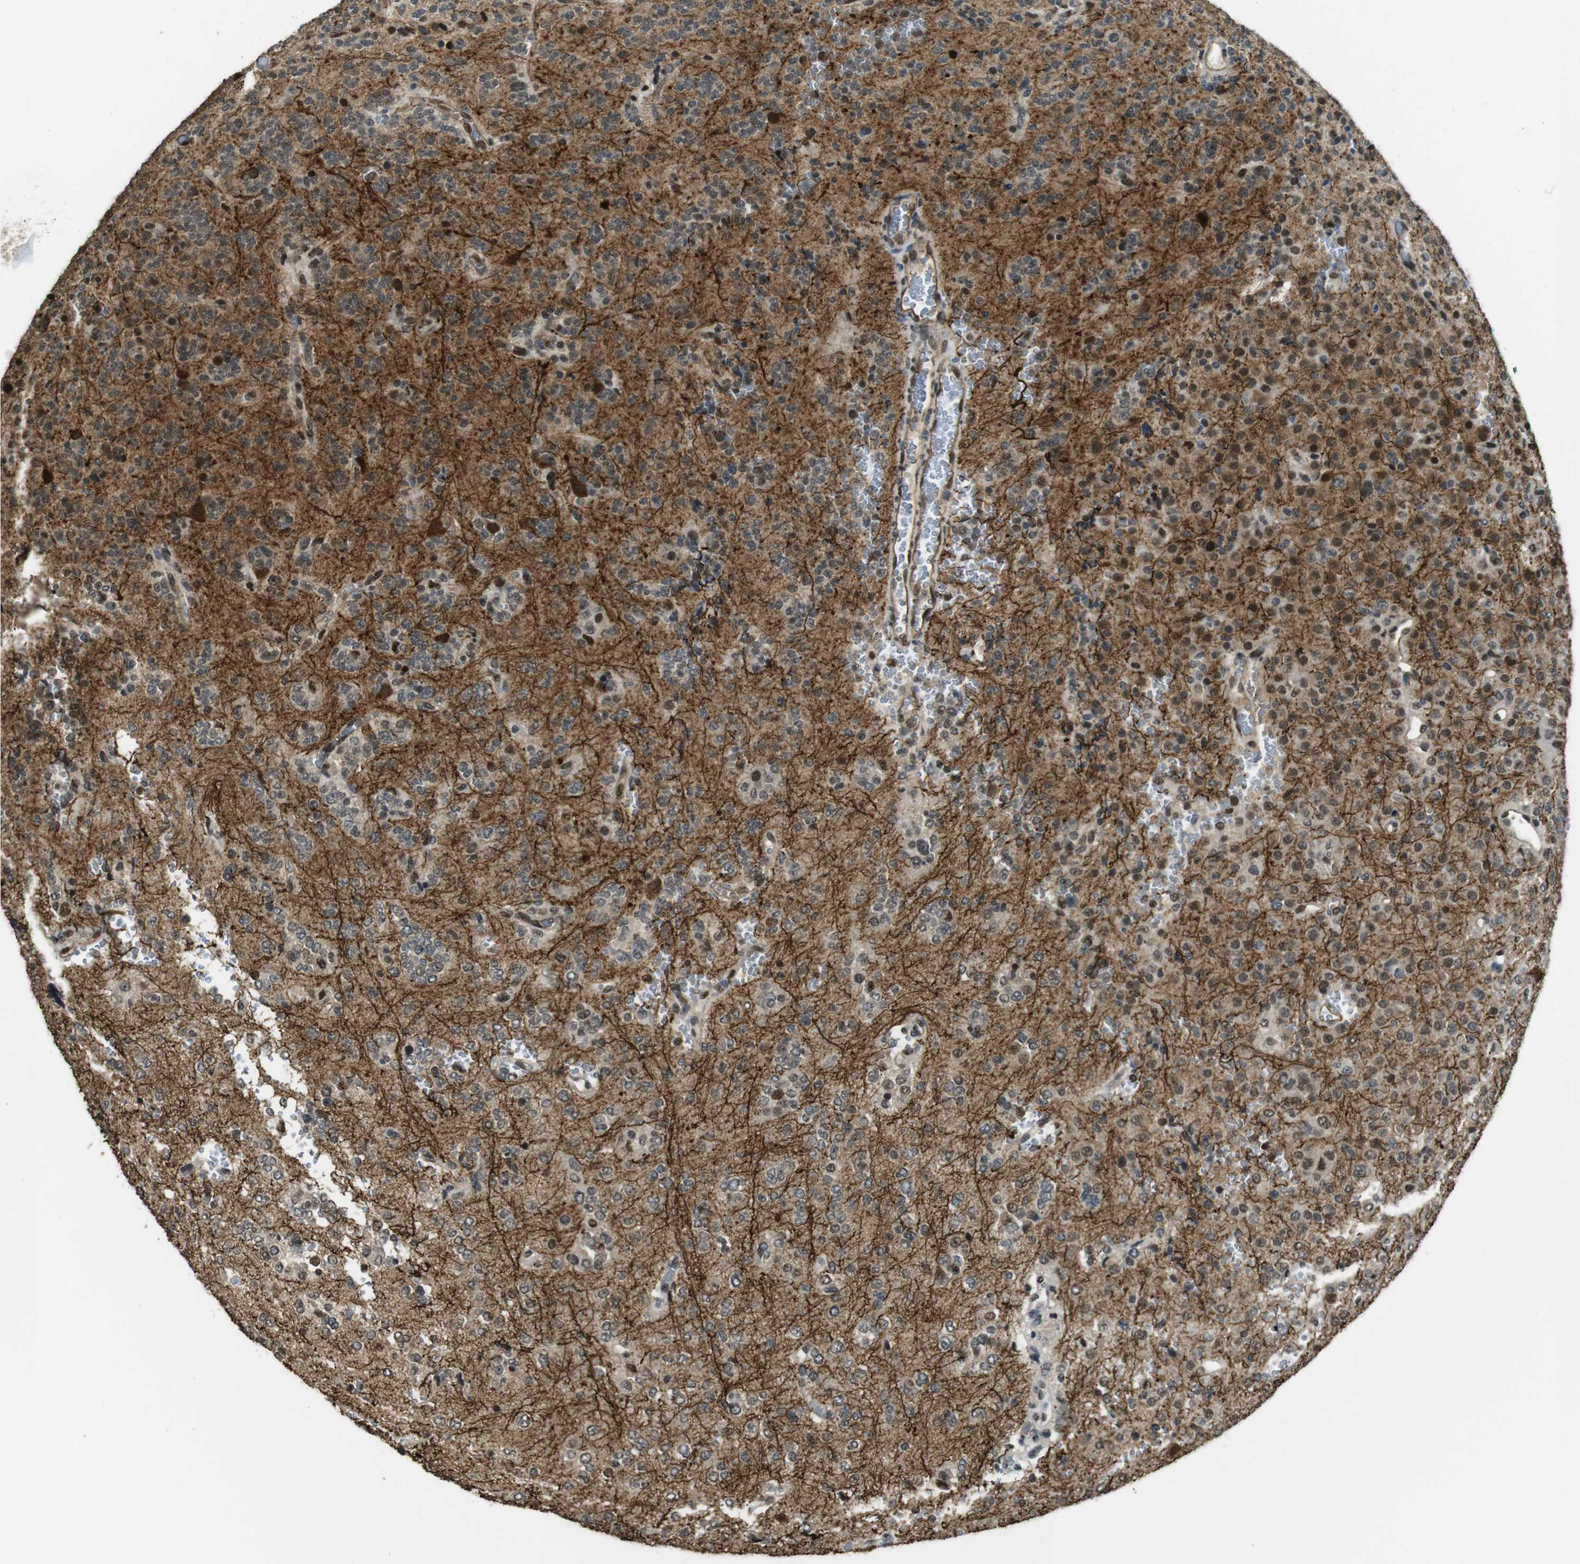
{"staining": {"intensity": "moderate", "quantity": ">75%", "location": "nuclear"}, "tissue": "glioma", "cell_type": "Tumor cells", "image_type": "cancer", "snomed": [{"axis": "morphology", "description": "Glioma, malignant, Low grade"}, {"axis": "topography", "description": "Brain"}], "caption": "This photomicrograph reveals glioma stained with IHC to label a protein in brown. The nuclear of tumor cells show moderate positivity for the protein. Nuclei are counter-stained blue.", "gene": "CSNK2B", "patient": {"sex": "male", "age": 38}}